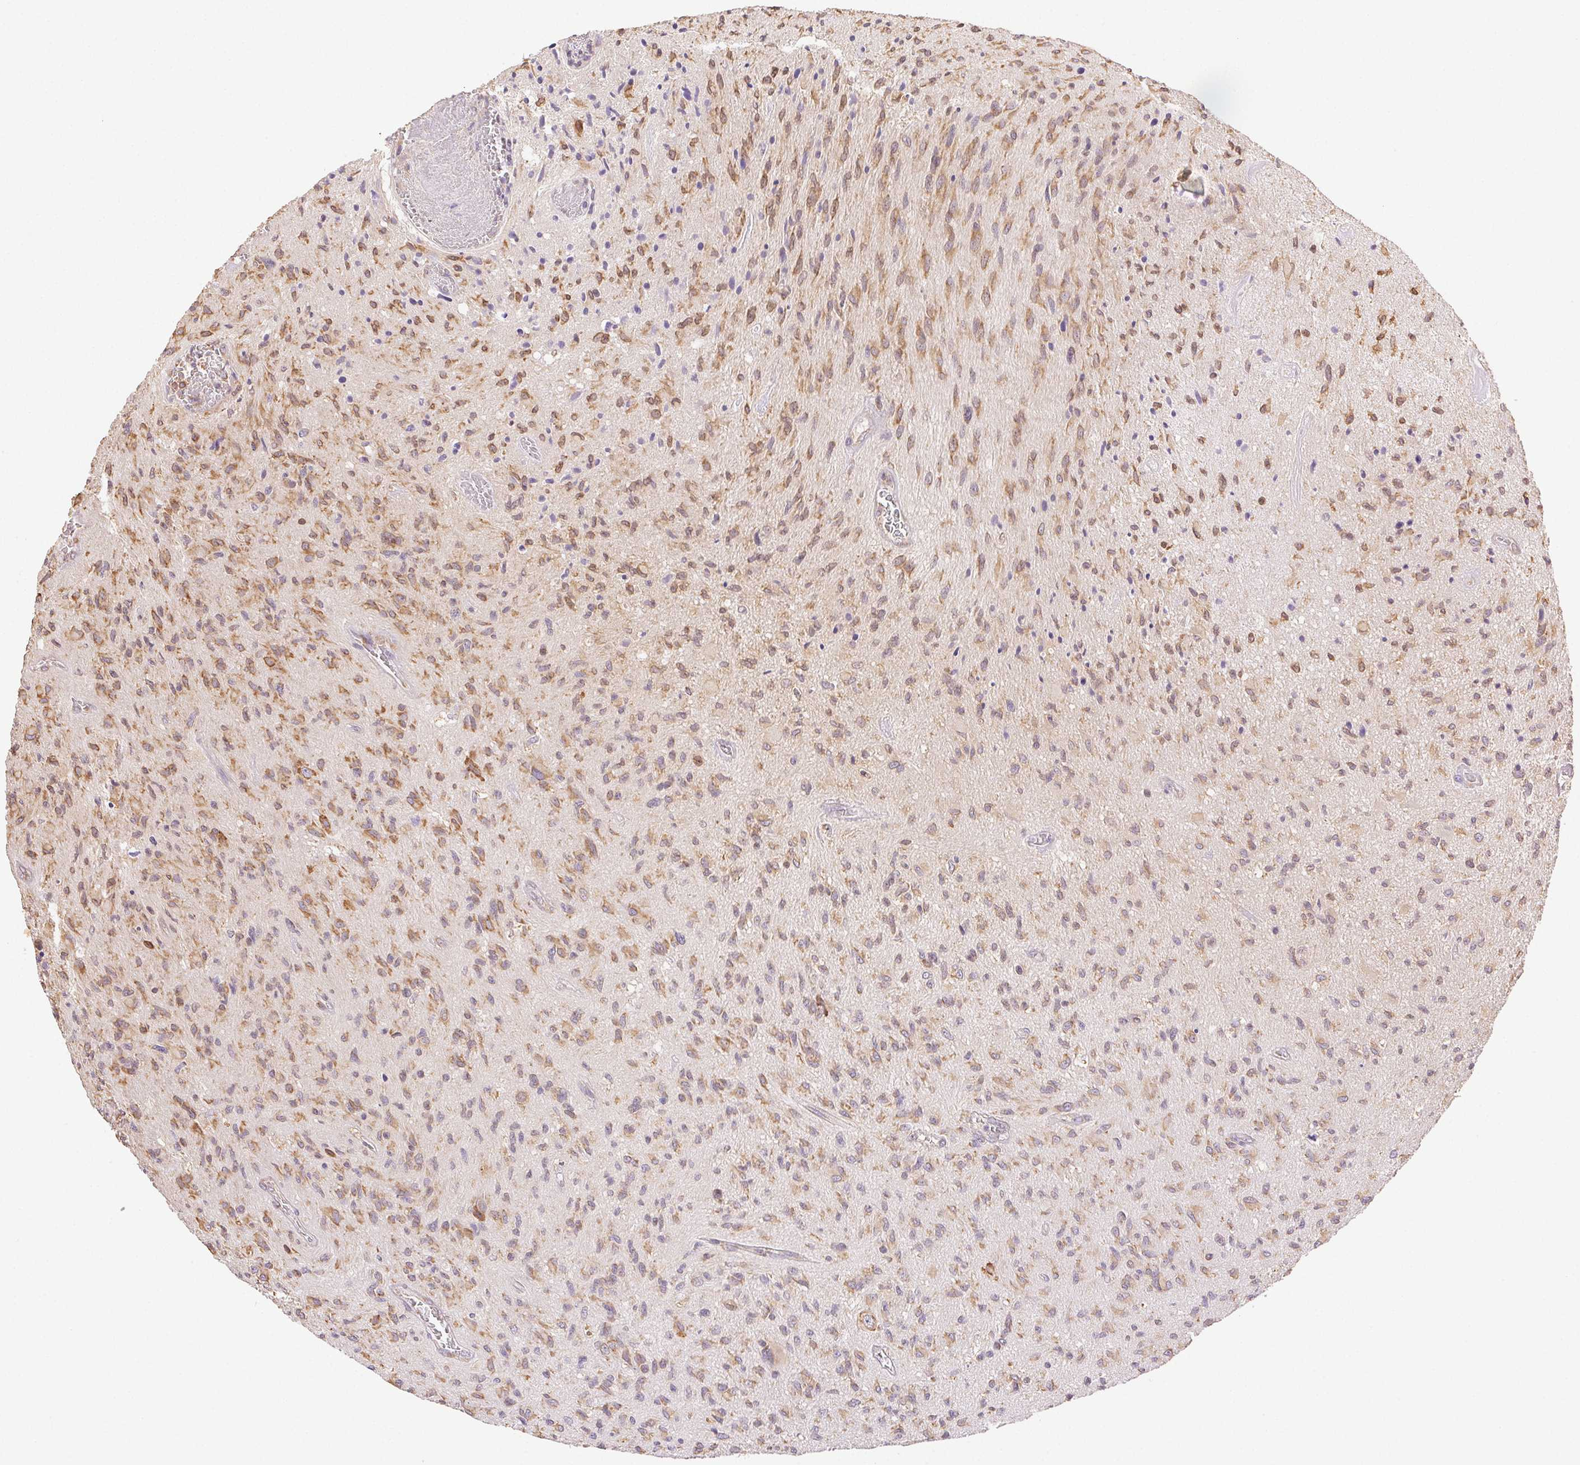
{"staining": {"intensity": "moderate", "quantity": ">75%", "location": "cytoplasmic/membranous"}, "tissue": "glioma", "cell_type": "Tumor cells", "image_type": "cancer", "snomed": [{"axis": "morphology", "description": "Glioma, malignant, High grade"}, {"axis": "topography", "description": "Brain"}], "caption": "DAB (3,3'-diaminobenzidine) immunohistochemical staining of human glioma demonstrates moderate cytoplasmic/membranous protein positivity in approximately >75% of tumor cells.", "gene": "ENTREP1", "patient": {"sex": "male", "age": 54}}